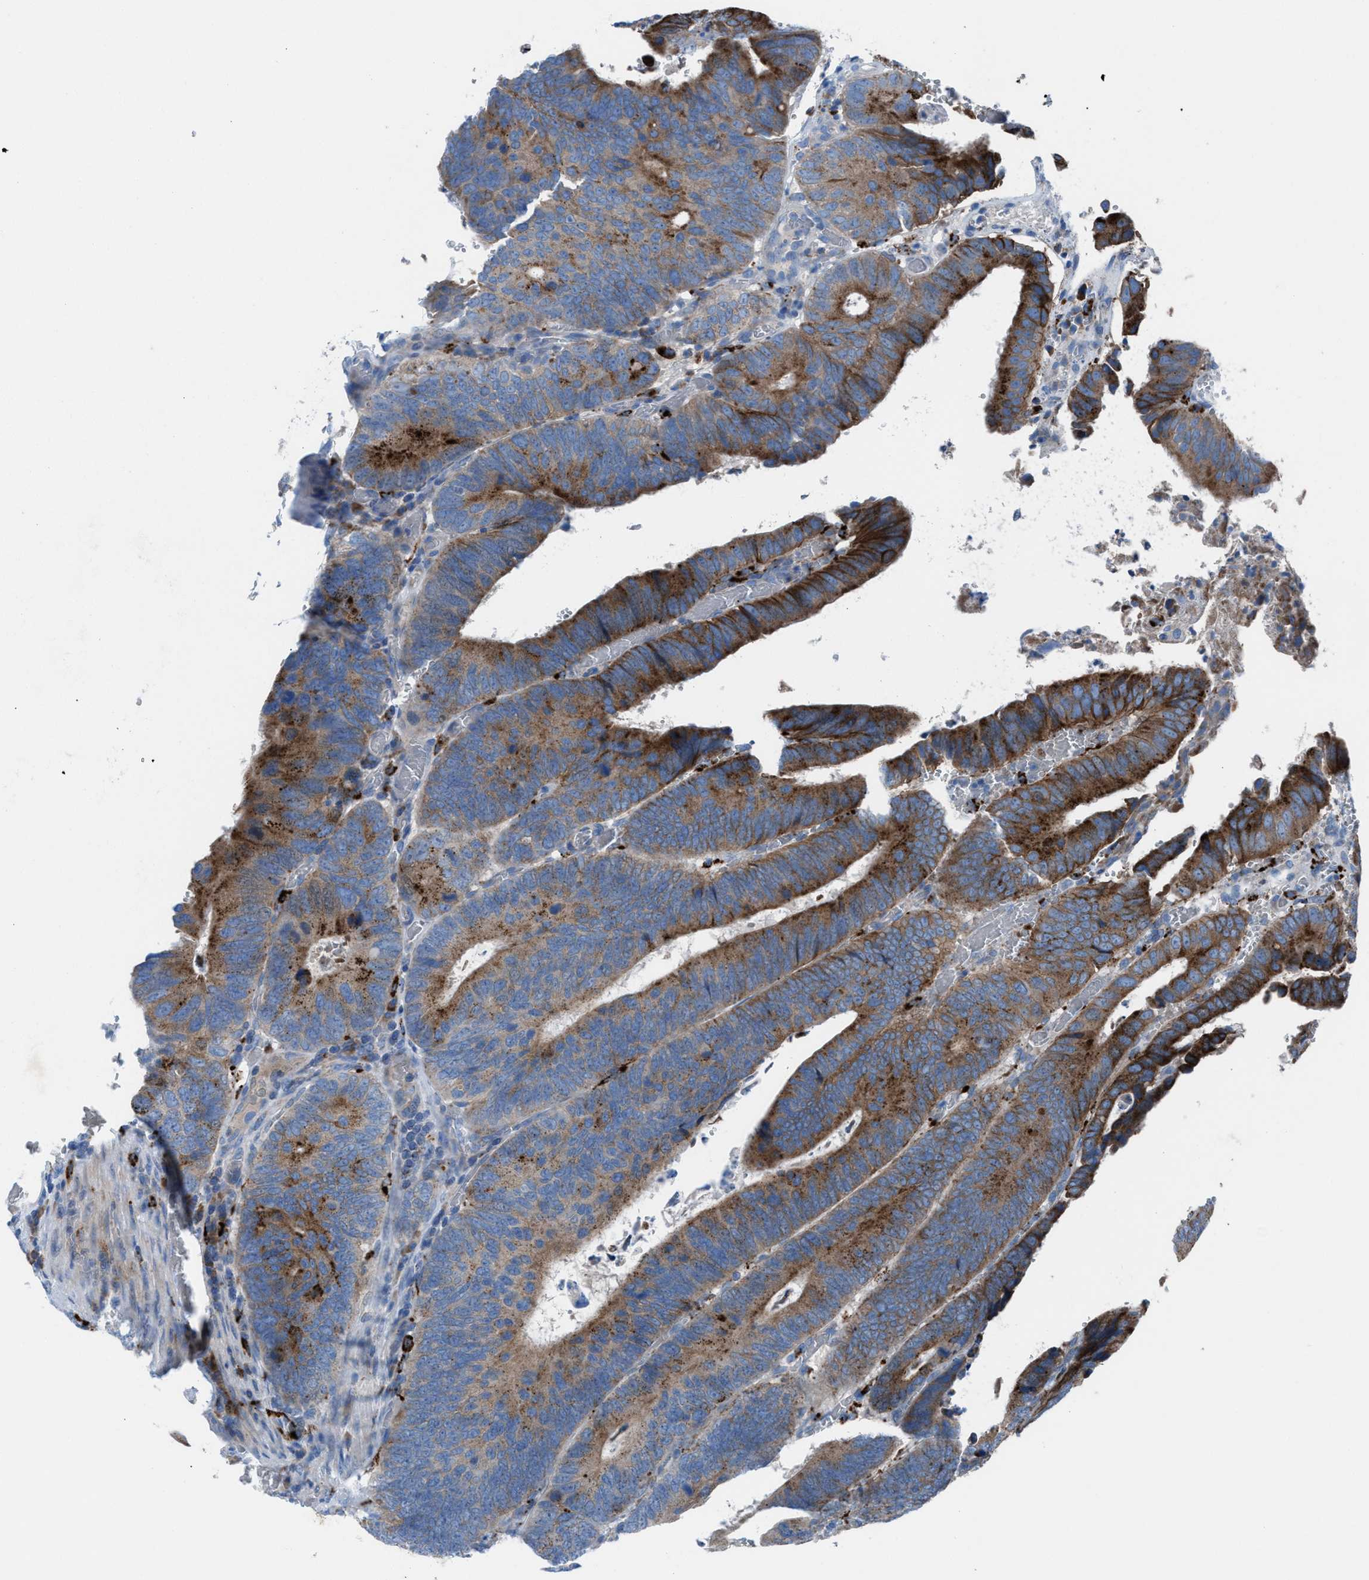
{"staining": {"intensity": "strong", "quantity": "25%-75%", "location": "cytoplasmic/membranous"}, "tissue": "colorectal cancer", "cell_type": "Tumor cells", "image_type": "cancer", "snomed": [{"axis": "morphology", "description": "Inflammation, NOS"}, {"axis": "morphology", "description": "Adenocarcinoma, NOS"}, {"axis": "topography", "description": "Colon"}], "caption": "This is a photomicrograph of IHC staining of colorectal cancer (adenocarcinoma), which shows strong expression in the cytoplasmic/membranous of tumor cells.", "gene": "CD1B", "patient": {"sex": "male", "age": 72}}